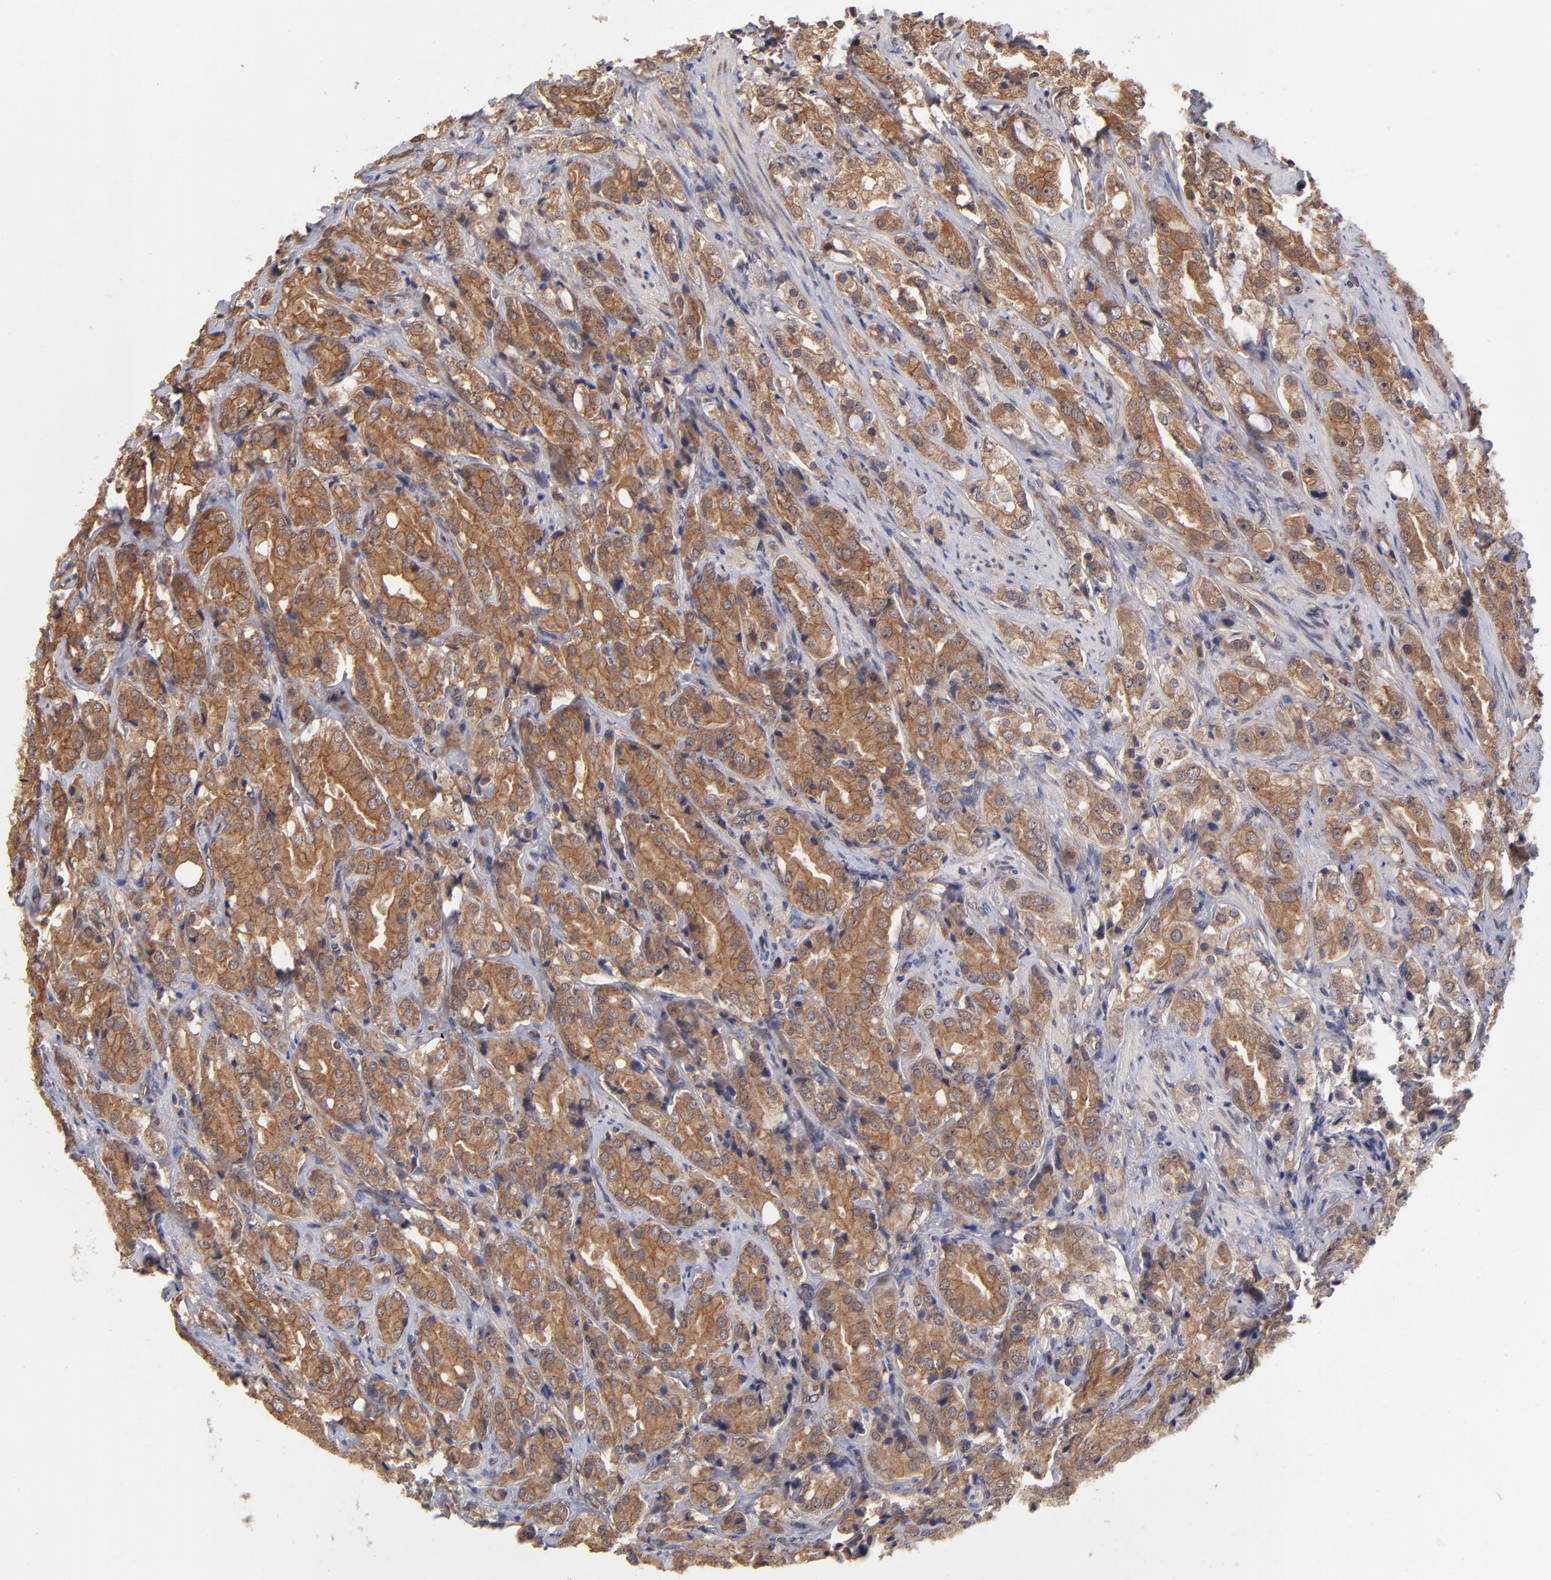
{"staining": {"intensity": "moderate", "quantity": ">75%", "location": "cytoplasmic/membranous"}, "tissue": "prostate cancer", "cell_type": "Tumor cells", "image_type": "cancer", "snomed": [{"axis": "morphology", "description": "Adenocarcinoma, High grade"}, {"axis": "topography", "description": "Prostate"}], "caption": "High-magnification brightfield microscopy of prostate cancer stained with DAB (3,3'-diaminobenzidine) (brown) and counterstained with hematoxylin (blue). tumor cells exhibit moderate cytoplasmic/membranous staining is appreciated in approximately>75% of cells. (Stains: DAB in brown, nuclei in blue, Microscopy: brightfield microscopy at high magnification).", "gene": "STAP2", "patient": {"sex": "male", "age": 68}}